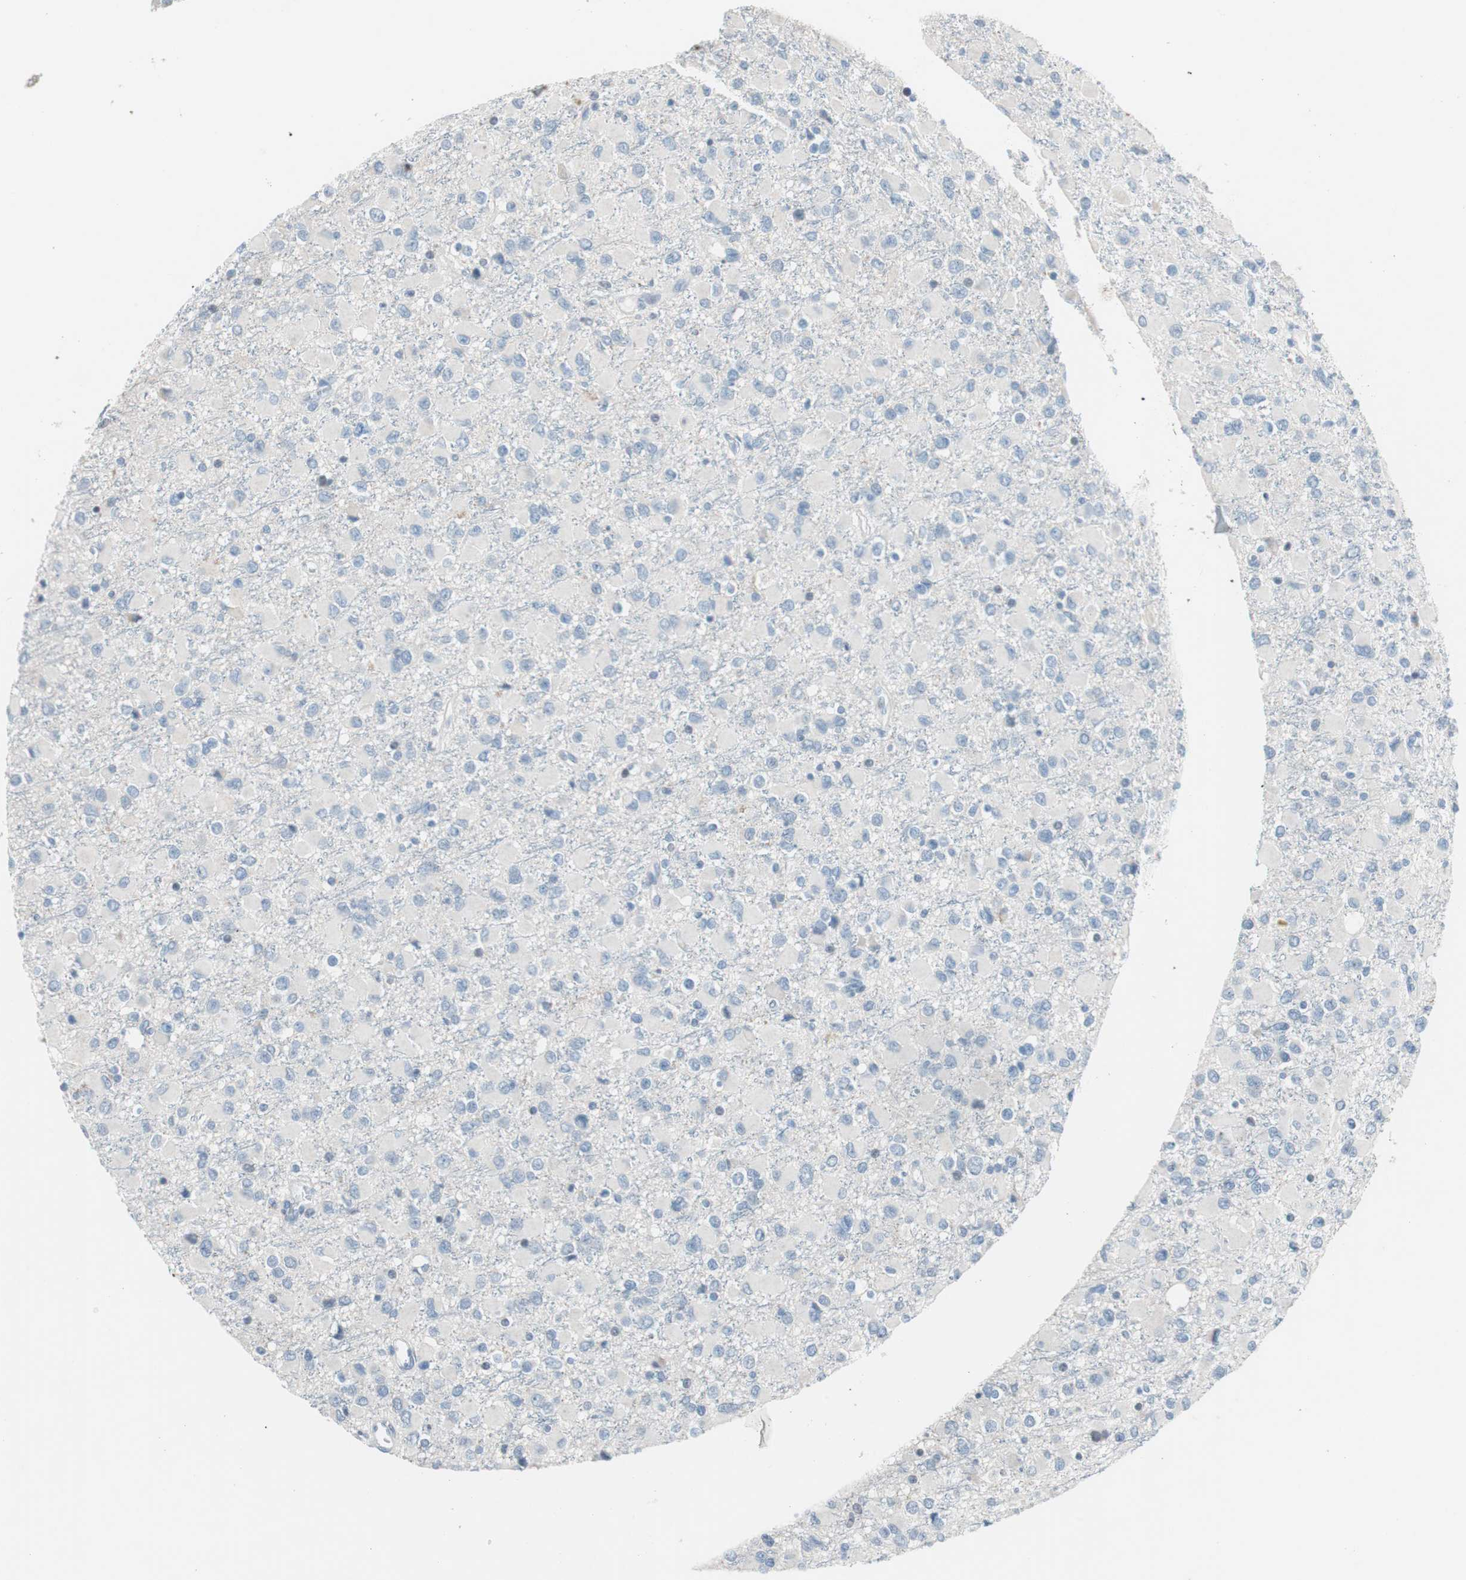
{"staining": {"intensity": "negative", "quantity": "none", "location": "none"}, "tissue": "glioma", "cell_type": "Tumor cells", "image_type": "cancer", "snomed": [{"axis": "morphology", "description": "Glioma, malignant, Low grade"}, {"axis": "topography", "description": "Brain"}], "caption": "Protein analysis of malignant glioma (low-grade) displays no significant staining in tumor cells. The staining is performed using DAB brown chromogen with nuclei counter-stained in using hematoxylin.", "gene": "FOSL1", "patient": {"sex": "male", "age": 42}}